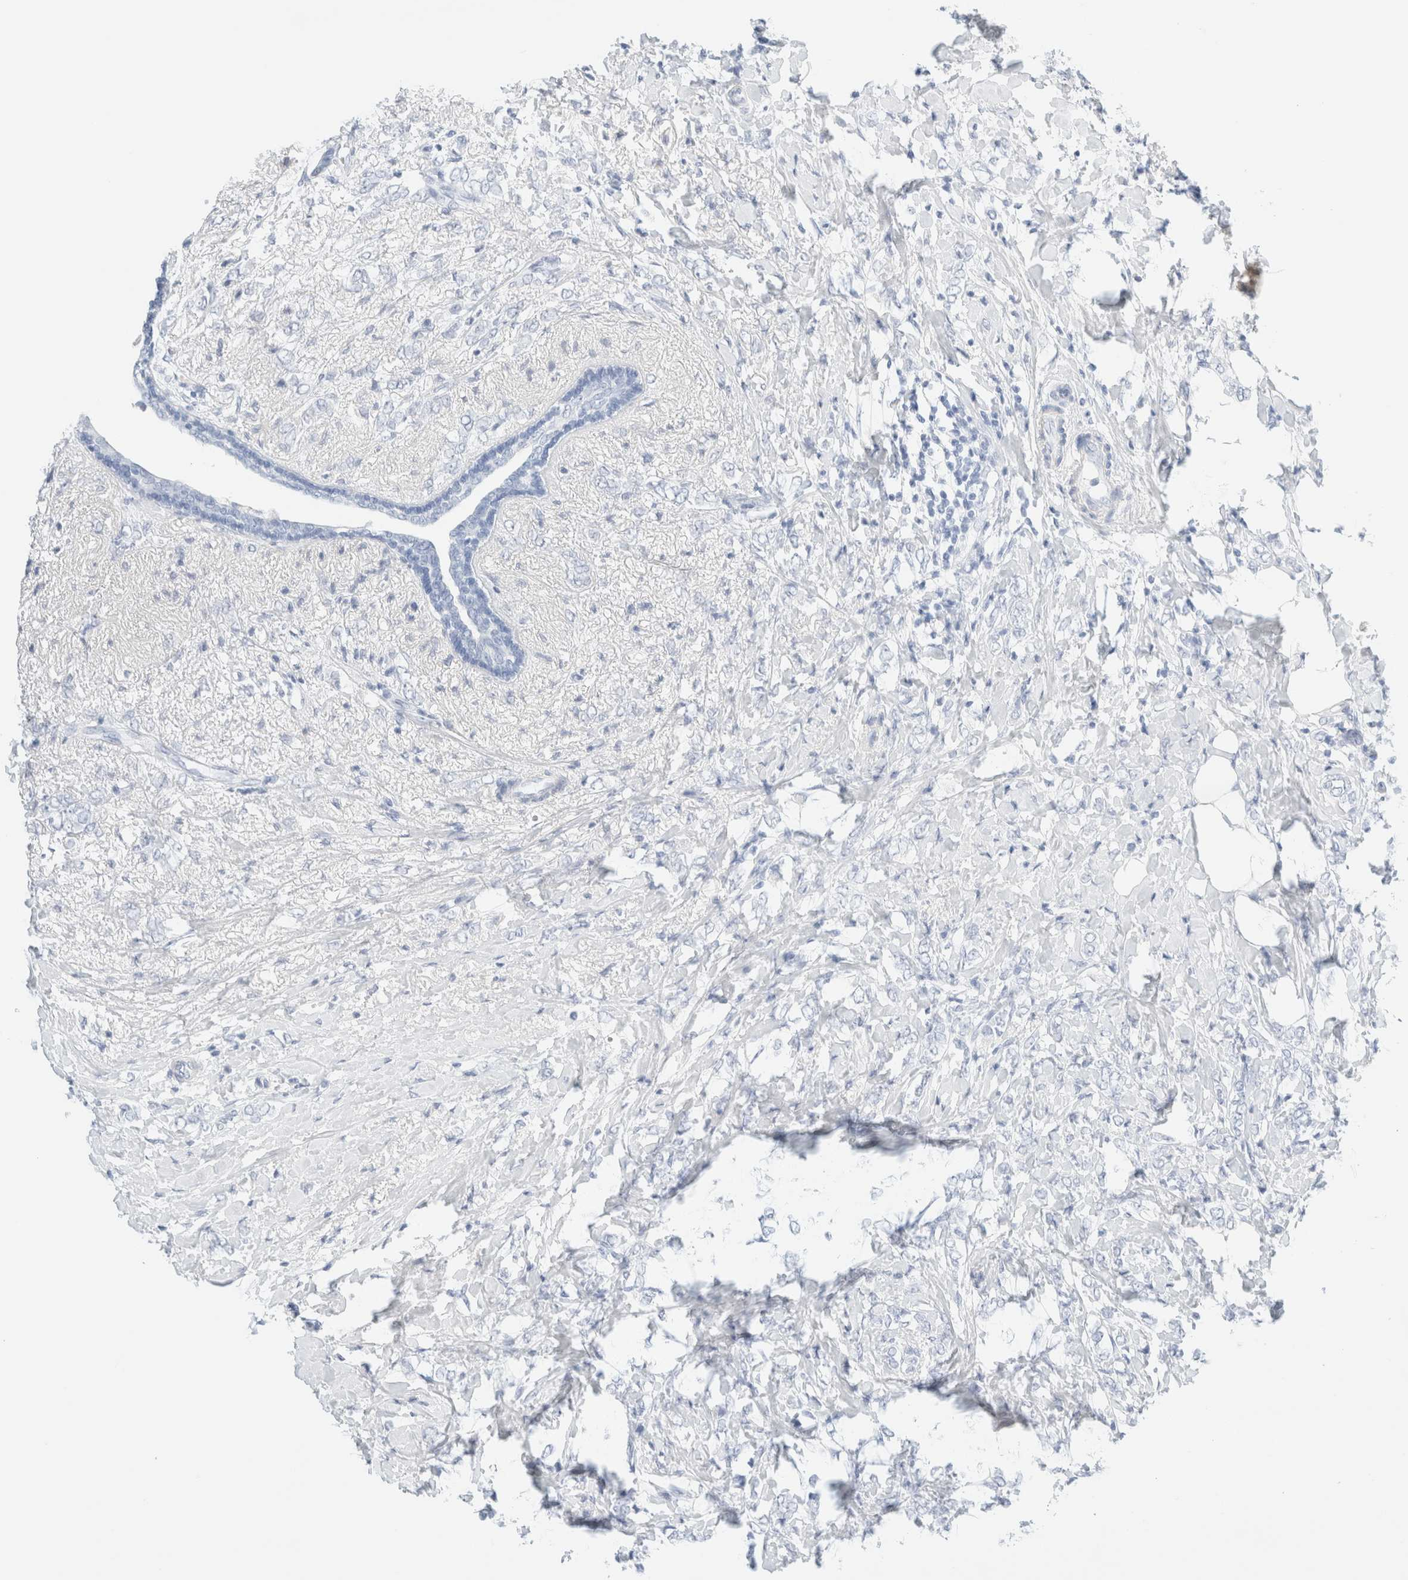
{"staining": {"intensity": "negative", "quantity": "none", "location": "none"}, "tissue": "breast cancer", "cell_type": "Tumor cells", "image_type": "cancer", "snomed": [{"axis": "morphology", "description": "Normal tissue, NOS"}, {"axis": "morphology", "description": "Lobular carcinoma"}, {"axis": "topography", "description": "Breast"}], "caption": "Immunohistochemistry (IHC) image of neoplastic tissue: human breast cancer stained with DAB (3,3'-diaminobenzidine) shows no significant protein expression in tumor cells.", "gene": "DPYS", "patient": {"sex": "female", "age": 47}}